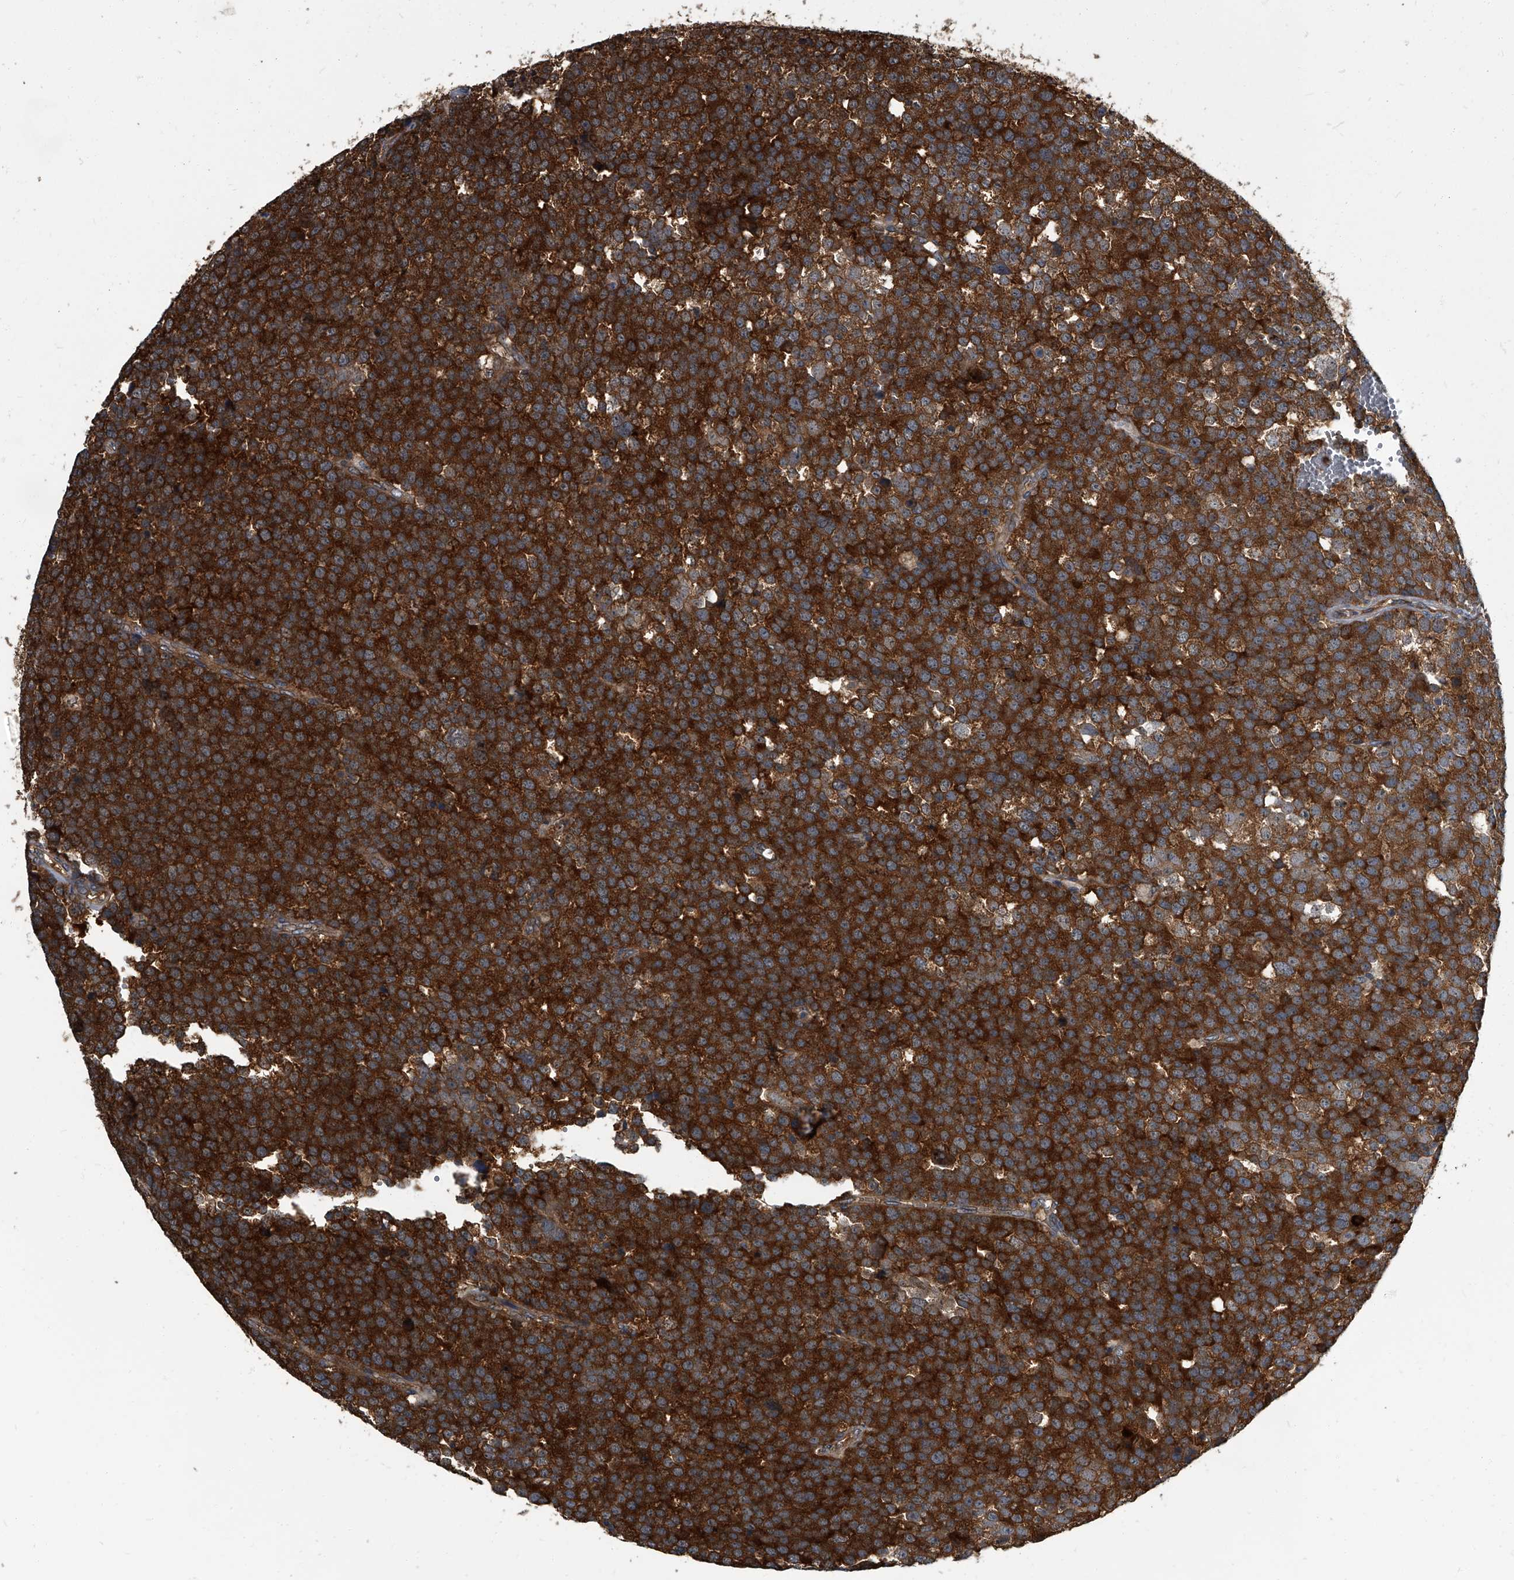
{"staining": {"intensity": "strong", "quantity": ">75%", "location": "cytoplasmic/membranous"}, "tissue": "testis cancer", "cell_type": "Tumor cells", "image_type": "cancer", "snomed": [{"axis": "morphology", "description": "Seminoma, NOS"}, {"axis": "topography", "description": "Testis"}], "caption": "Protein expression analysis of human testis seminoma reveals strong cytoplasmic/membranous staining in about >75% of tumor cells.", "gene": "CDV3", "patient": {"sex": "male", "age": 71}}